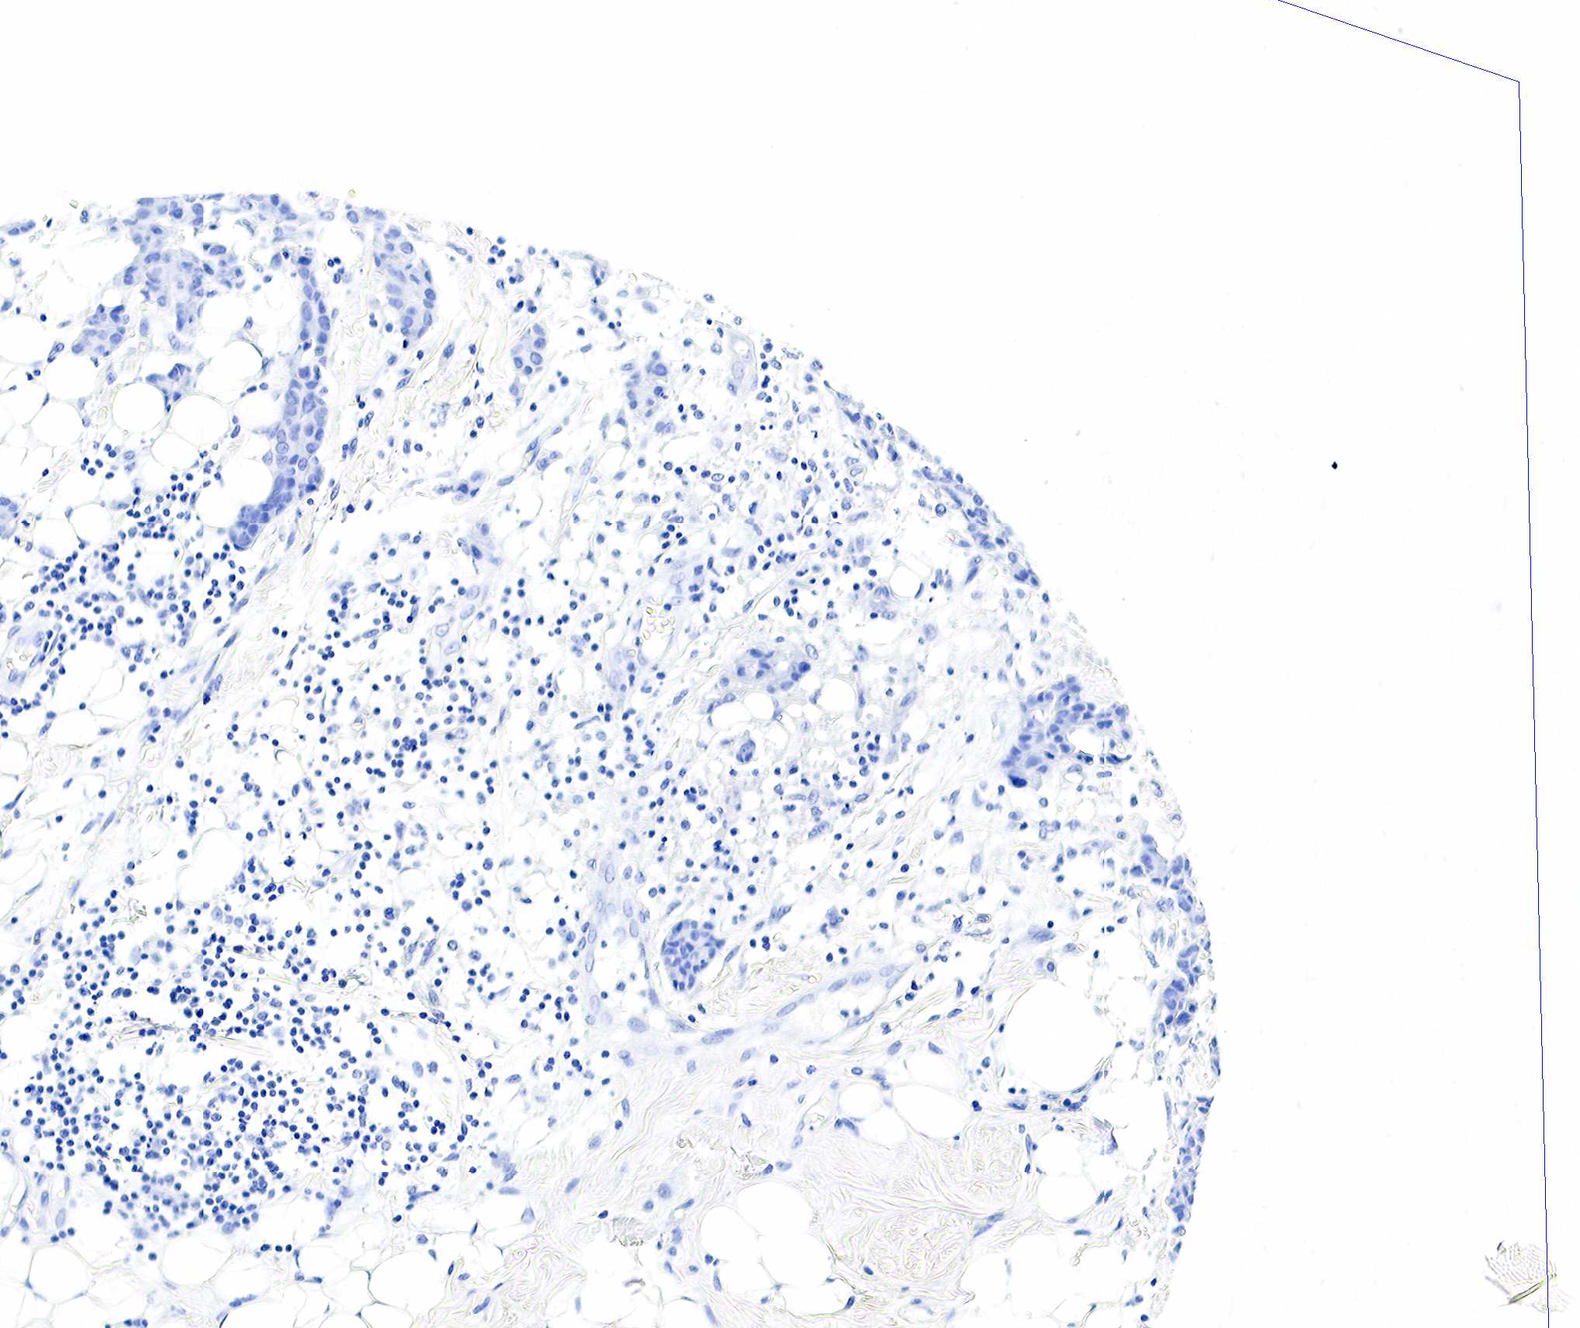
{"staining": {"intensity": "negative", "quantity": "none", "location": "none"}, "tissue": "breast cancer", "cell_type": "Tumor cells", "image_type": "cancer", "snomed": [{"axis": "morphology", "description": "Duct carcinoma"}, {"axis": "topography", "description": "Breast"}], "caption": "There is no significant positivity in tumor cells of breast infiltrating ductal carcinoma.", "gene": "GAST", "patient": {"sex": "female", "age": 39}}